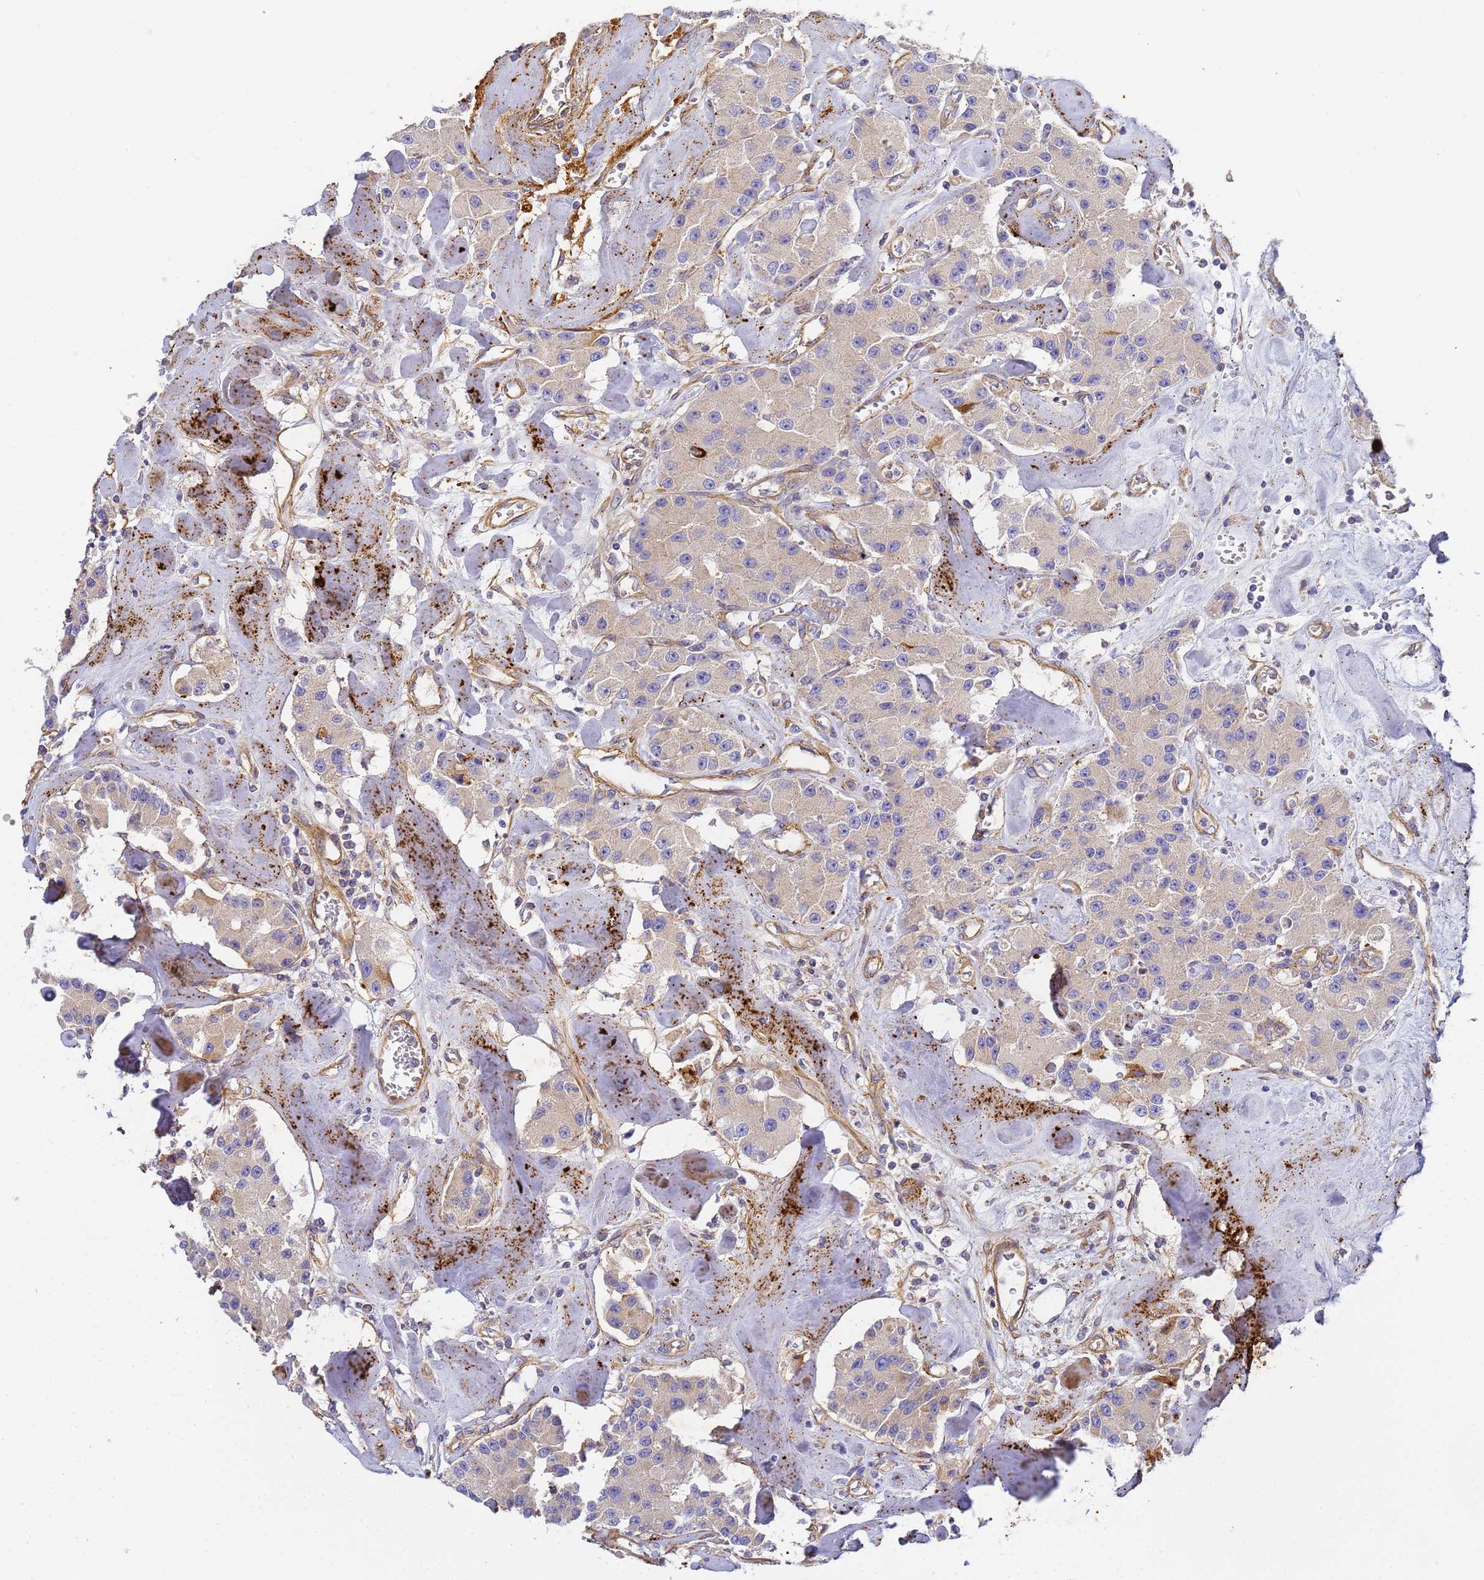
{"staining": {"intensity": "weak", "quantity": "<25%", "location": "cytoplasmic/membranous"}, "tissue": "carcinoid", "cell_type": "Tumor cells", "image_type": "cancer", "snomed": [{"axis": "morphology", "description": "Carcinoid, malignant, NOS"}, {"axis": "topography", "description": "Pancreas"}], "caption": "Immunohistochemistry histopathology image of human carcinoid stained for a protein (brown), which shows no positivity in tumor cells.", "gene": "MYL12A", "patient": {"sex": "male", "age": 41}}